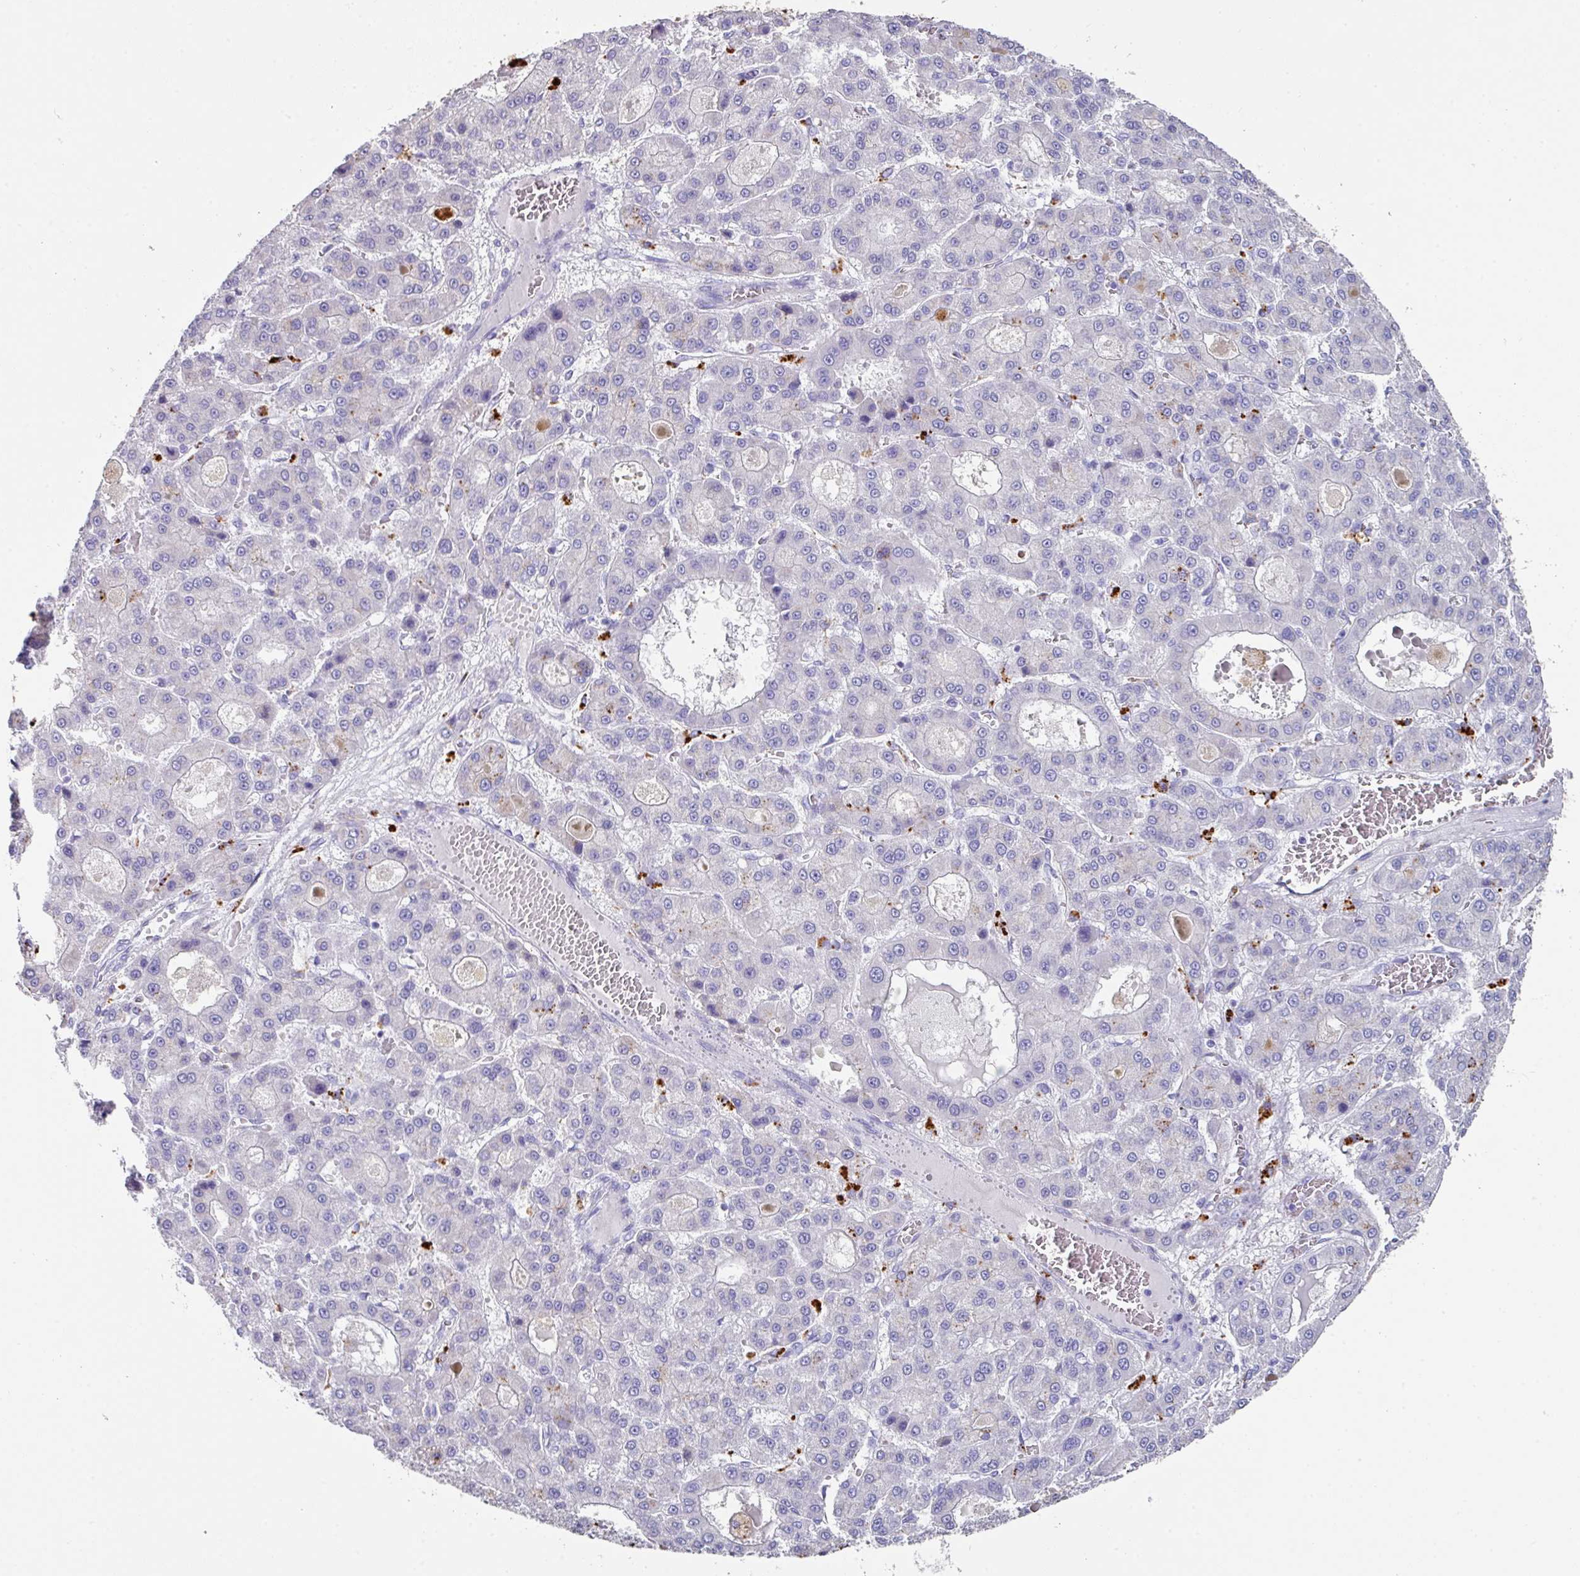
{"staining": {"intensity": "negative", "quantity": "none", "location": "none"}, "tissue": "liver cancer", "cell_type": "Tumor cells", "image_type": "cancer", "snomed": [{"axis": "morphology", "description": "Carcinoma, Hepatocellular, NOS"}, {"axis": "topography", "description": "Liver"}], "caption": "A histopathology image of liver cancer (hepatocellular carcinoma) stained for a protein exhibits no brown staining in tumor cells.", "gene": "CPVL", "patient": {"sex": "male", "age": 70}}